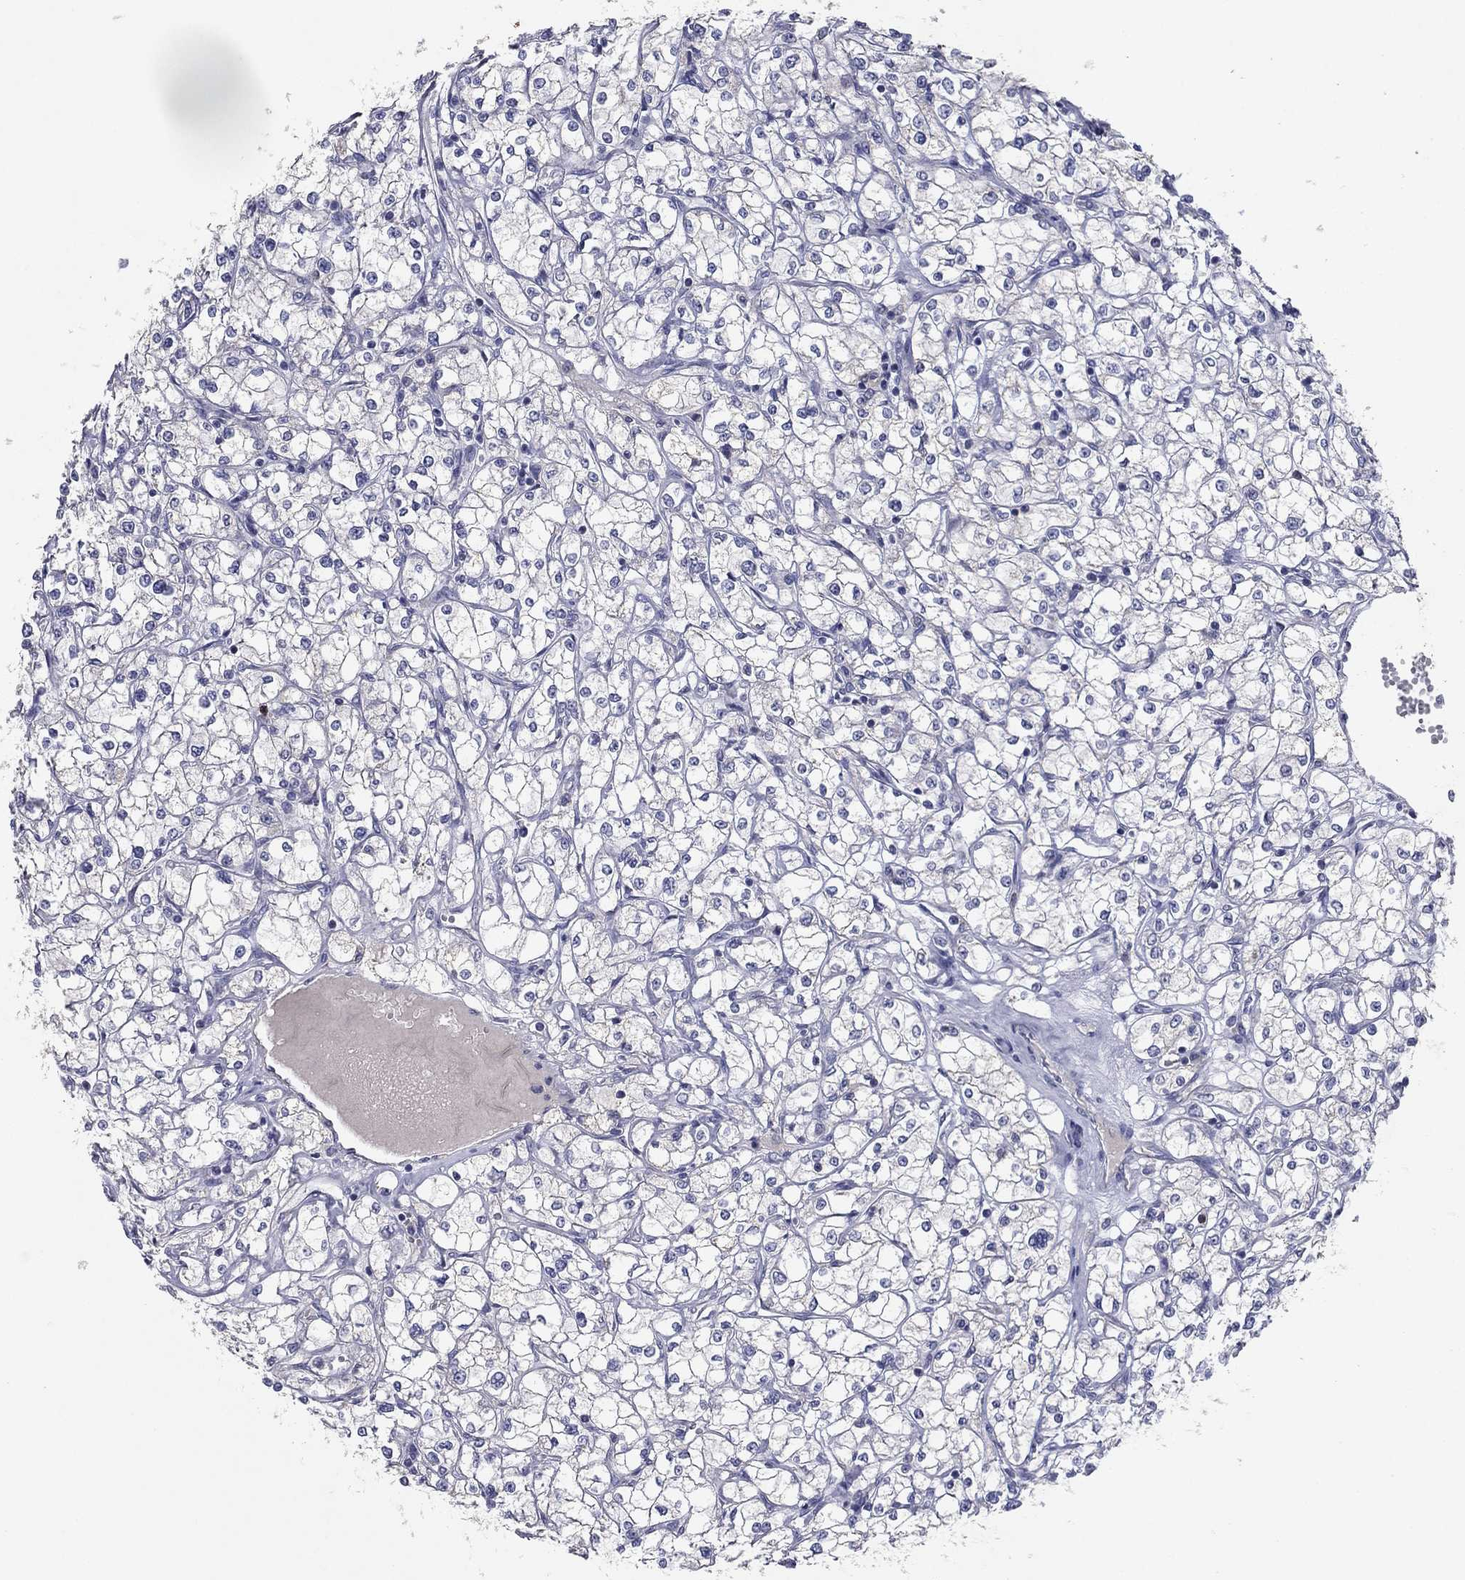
{"staining": {"intensity": "negative", "quantity": "none", "location": "none"}, "tissue": "renal cancer", "cell_type": "Tumor cells", "image_type": "cancer", "snomed": [{"axis": "morphology", "description": "Adenocarcinoma, NOS"}, {"axis": "topography", "description": "Kidney"}], "caption": "DAB immunohistochemical staining of human adenocarcinoma (renal) reveals no significant staining in tumor cells. Nuclei are stained in blue.", "gene": "PTGDS", "patient": {"sex": "male", "age": 67}}